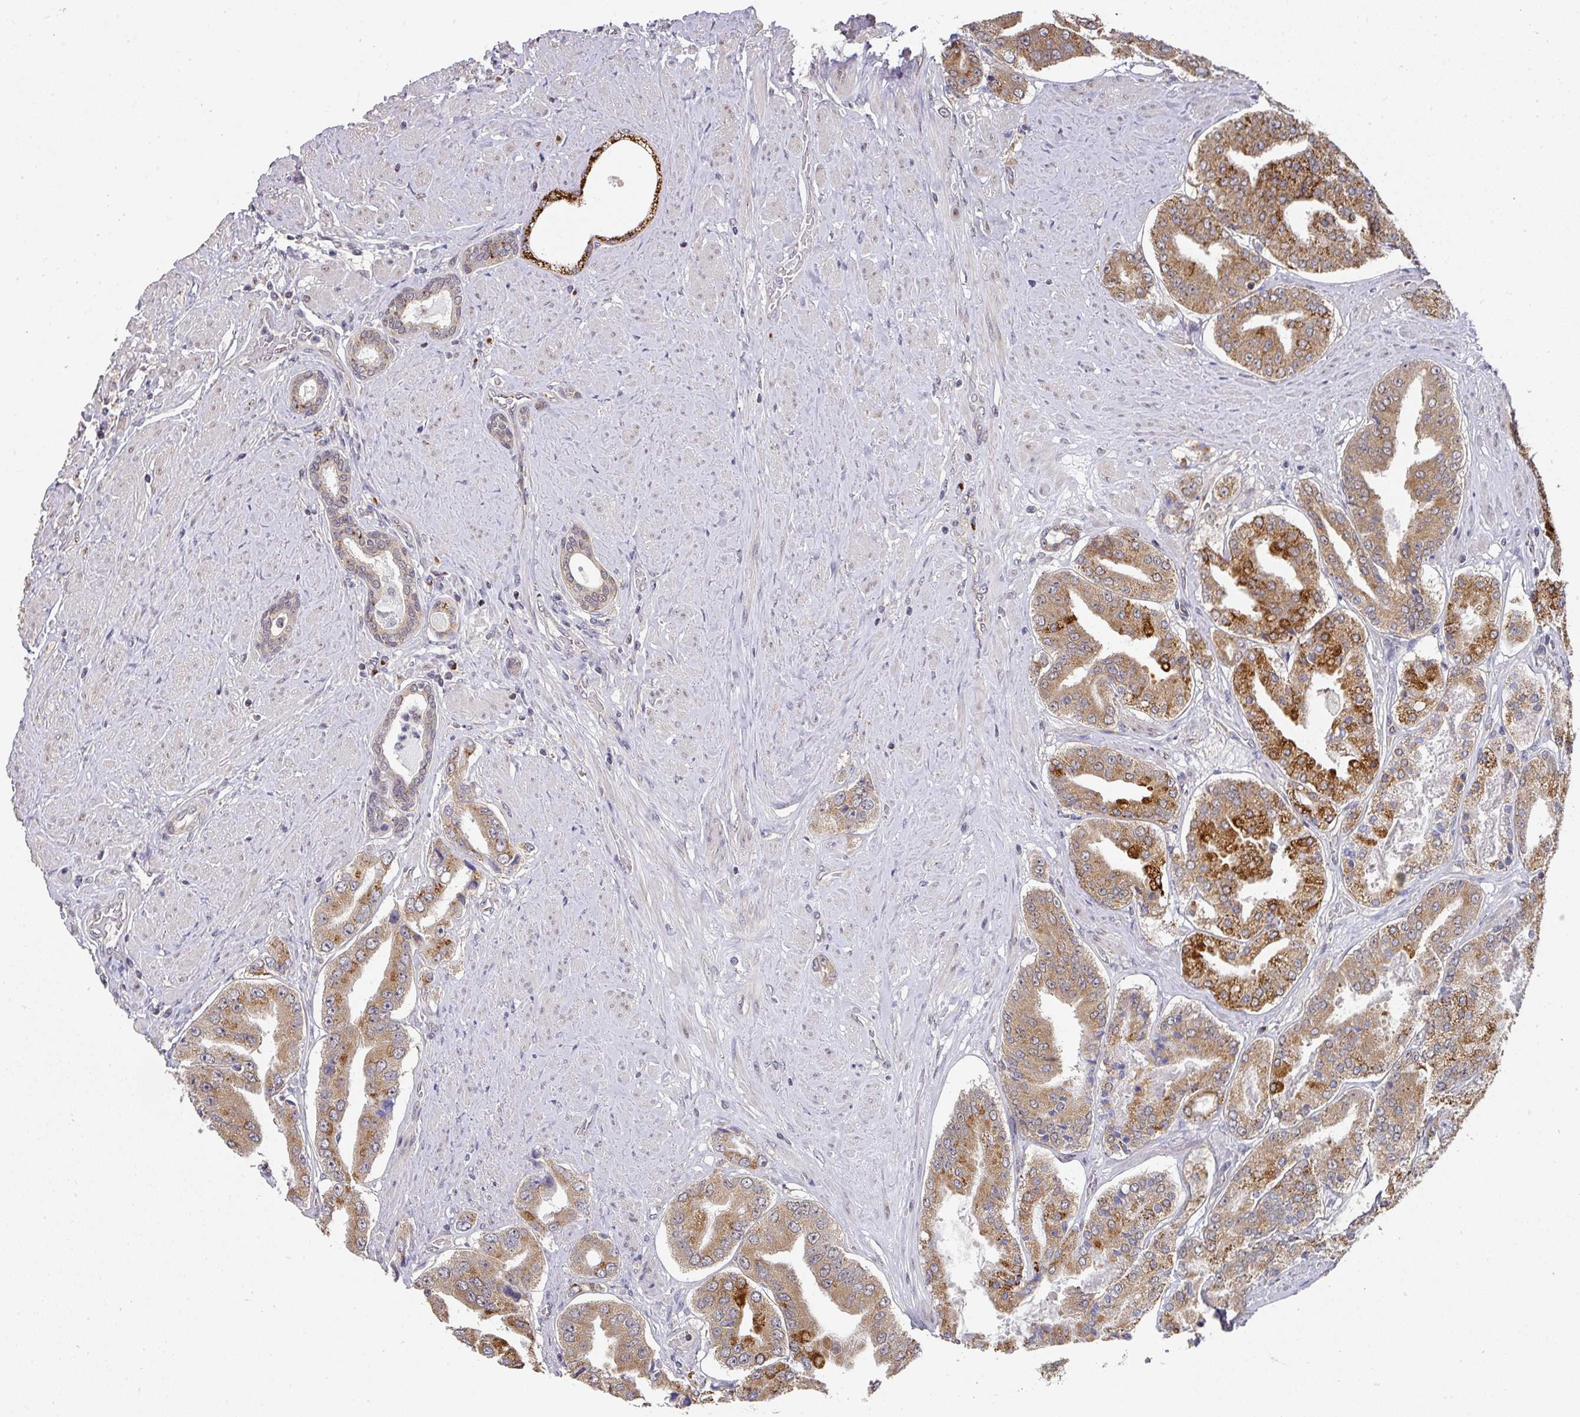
{"staining": {"intensity": "moderate", "quantity": ">75%", "location": "cytoplasmic/membranous"}, "tissue": "prostate cancer", "cell_type": "Tumor cells", "image_type": "cancer", "snomed": [{"axis": "morphology", "description": "Adenocarcinoma, High grade"}, {"axis": "topography", "description": "Prostate"}], "caption": "Protein expression analysis of prostate adenocarcinoma (high-grade) displays moderate cytoplasmic/membranous positivity in approximately >75% of tumor cells.", "gene": "C18orf25", "patient": {"sex": "male", "age": 63}}